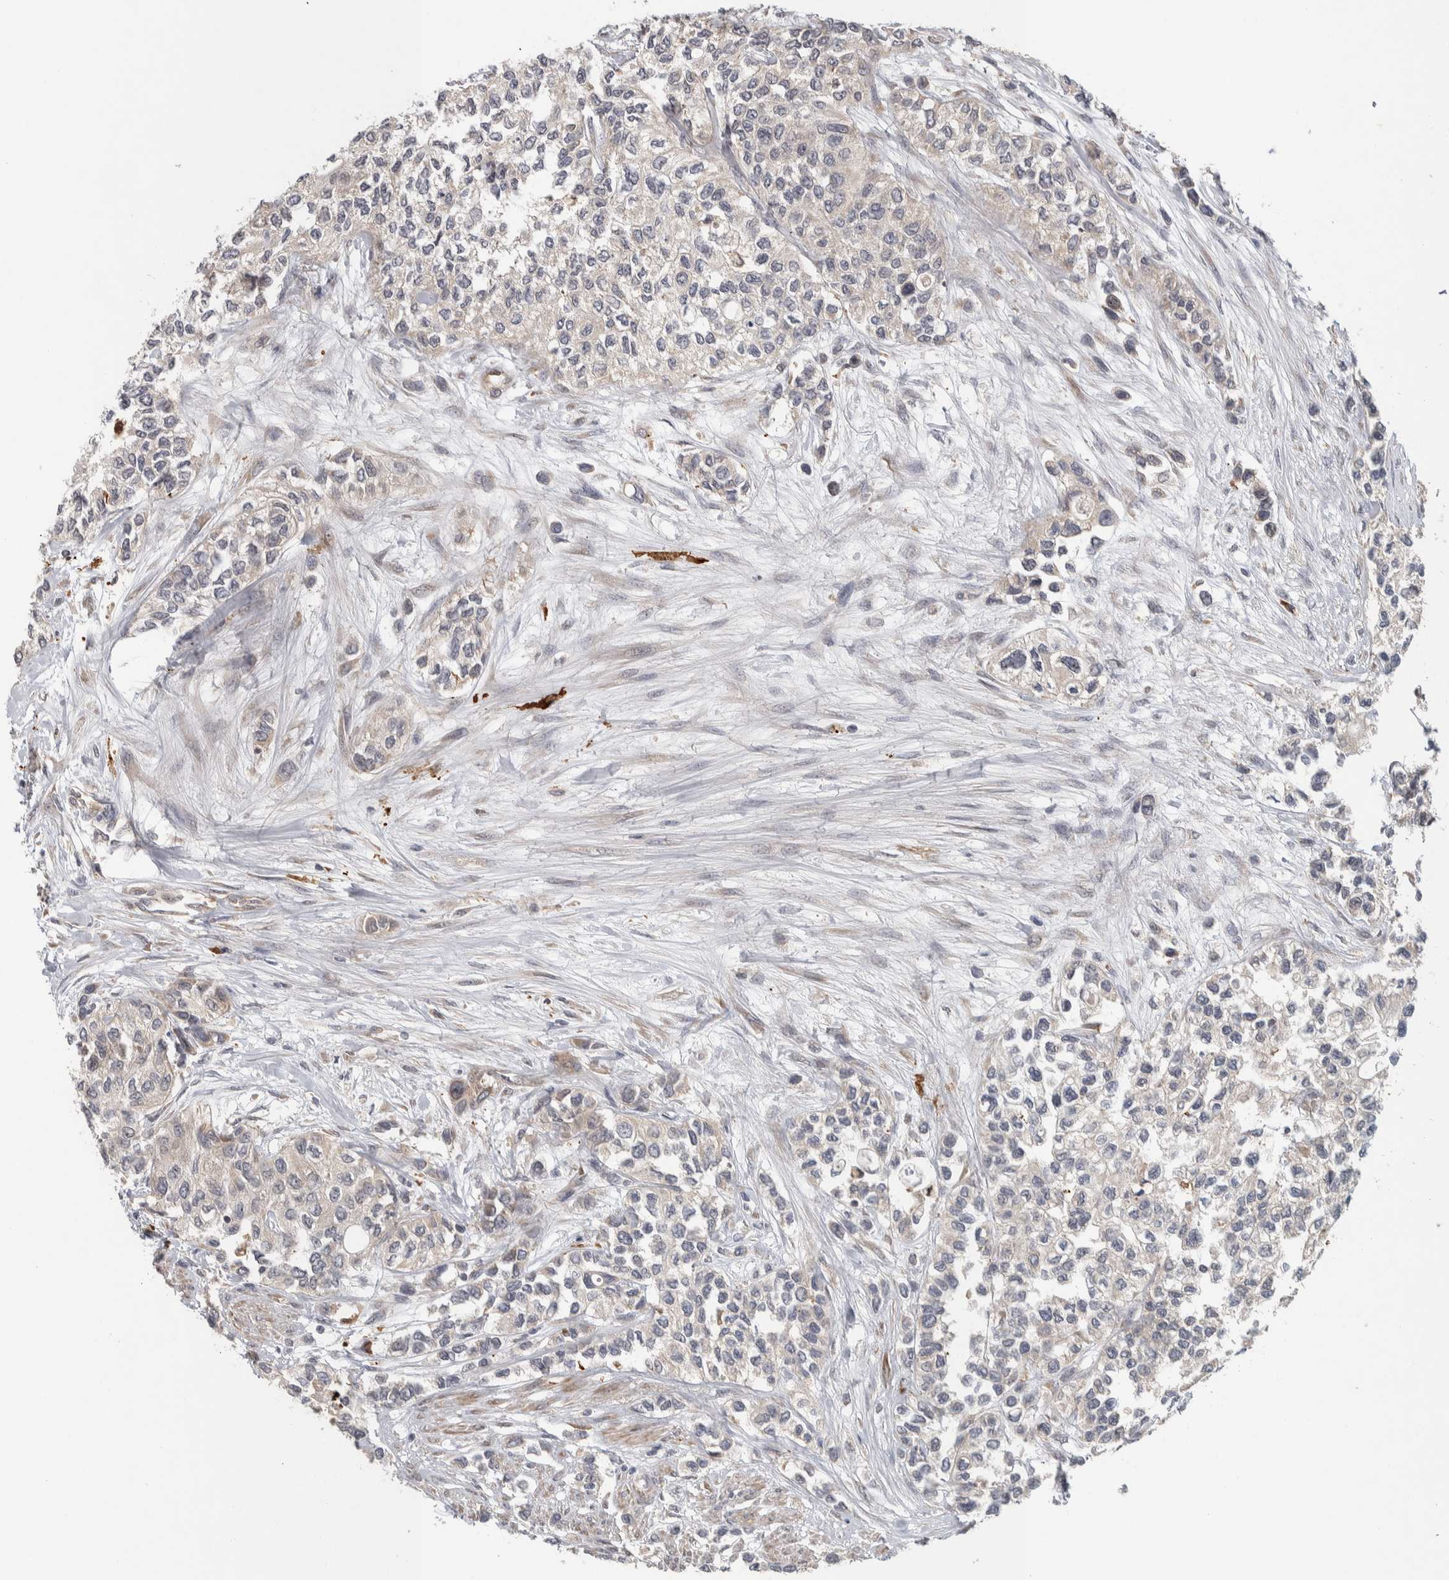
{"staining": {"intensity": "negative", "quantity": "none", "location": "none"}, "tissue": "urothelial cancer", "cell_type": "Tumor cells", "image_type": "cancer", "snomed": [{"axis": "morphology", "description": "Urothelial carcinoma, High grade"}, {"axis": "topography", "description": "Urinary bladder"}], "caption": "IHC of human high-grade urothelial carcinoma shows no expression in tumor cells.", "gene": "TBC1D31", "patient": {"sex": "female", "age": 56}}